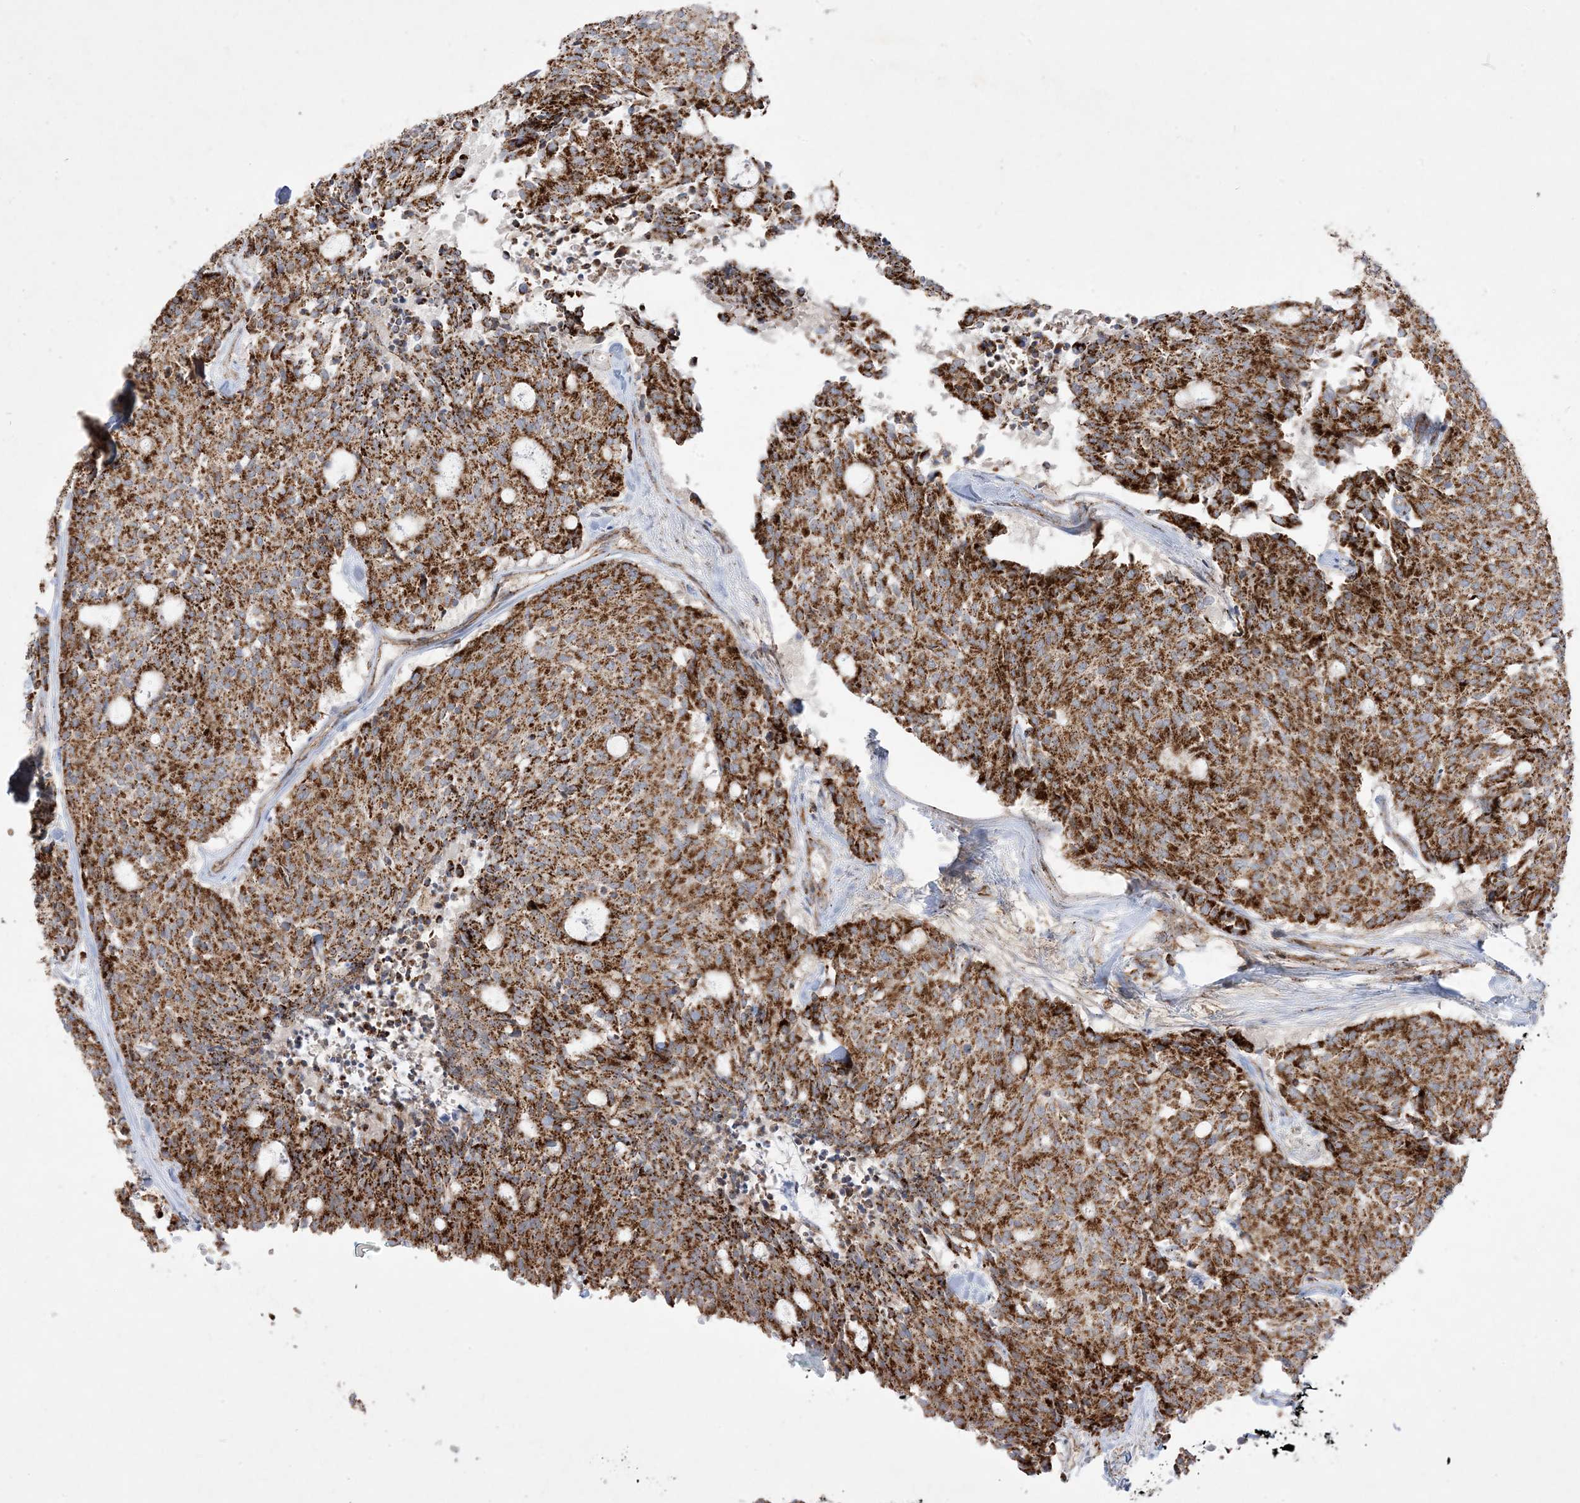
{"staining": {"intensity": "strong", "quantity": ">75%", "location": "cytoplasmic/membranous"}, "tissue": "carcinoid", "cell_type": "Tumor cells", "image_type": "cancer", "snomed": [{"axis": "morphology", "description": "Carcinoid, malignant, NOS"}, {"axis": "topography", "description": "Pancreas"}], "caption": "Malignant carcinoid was stained to show a protein in brown. There is high levels of strong cytoplasmic/membranous staining in approximately >75% of tumor cells.", "gene": "NDUFAF3", "patient": {"sex": "female", "age": 54}}